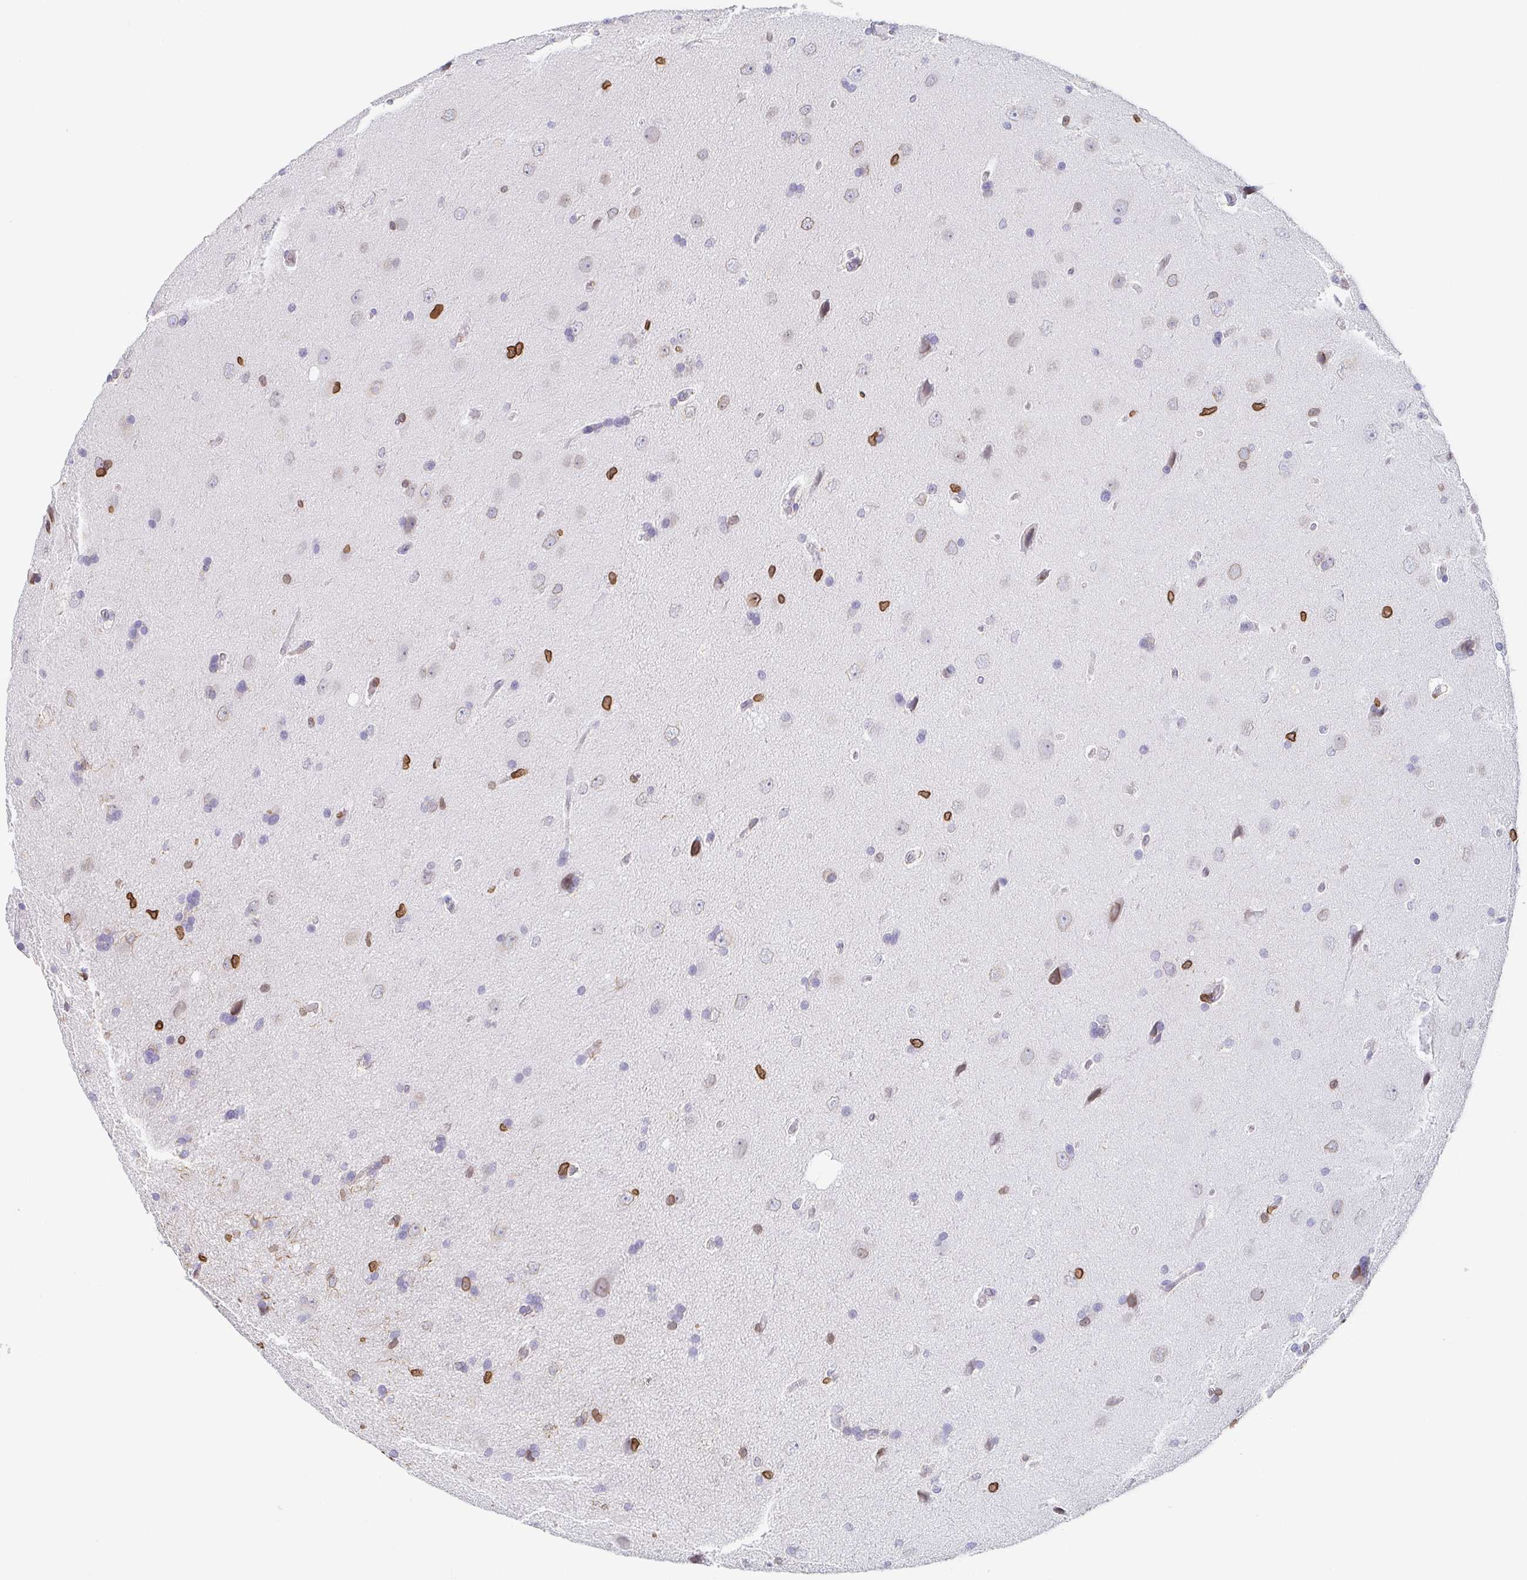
{"staining": {"intensity": "strong", "quantity": "<25%", "location": "cytoplasmic/membranous,nuclear"}, "tissue": "glioma", "cell_type": "Tumor cells", "image_type": "cancer", "snomed": [{"axis": "morphology", "description": "Glioma, malignant, Low grade"}, {"axis": "topography", "description": "Brain"}], "caption": "This photomicrograph demonstrates glioma stained with IHC to label a protein in brown. The cytoplasmic/membranous and nuclear of tumor cells show strong positivity for the protein. Nuclei are counter-stained blue.", "gene": "BTBD7", "patient": {"sex": "female", "age": 54}}